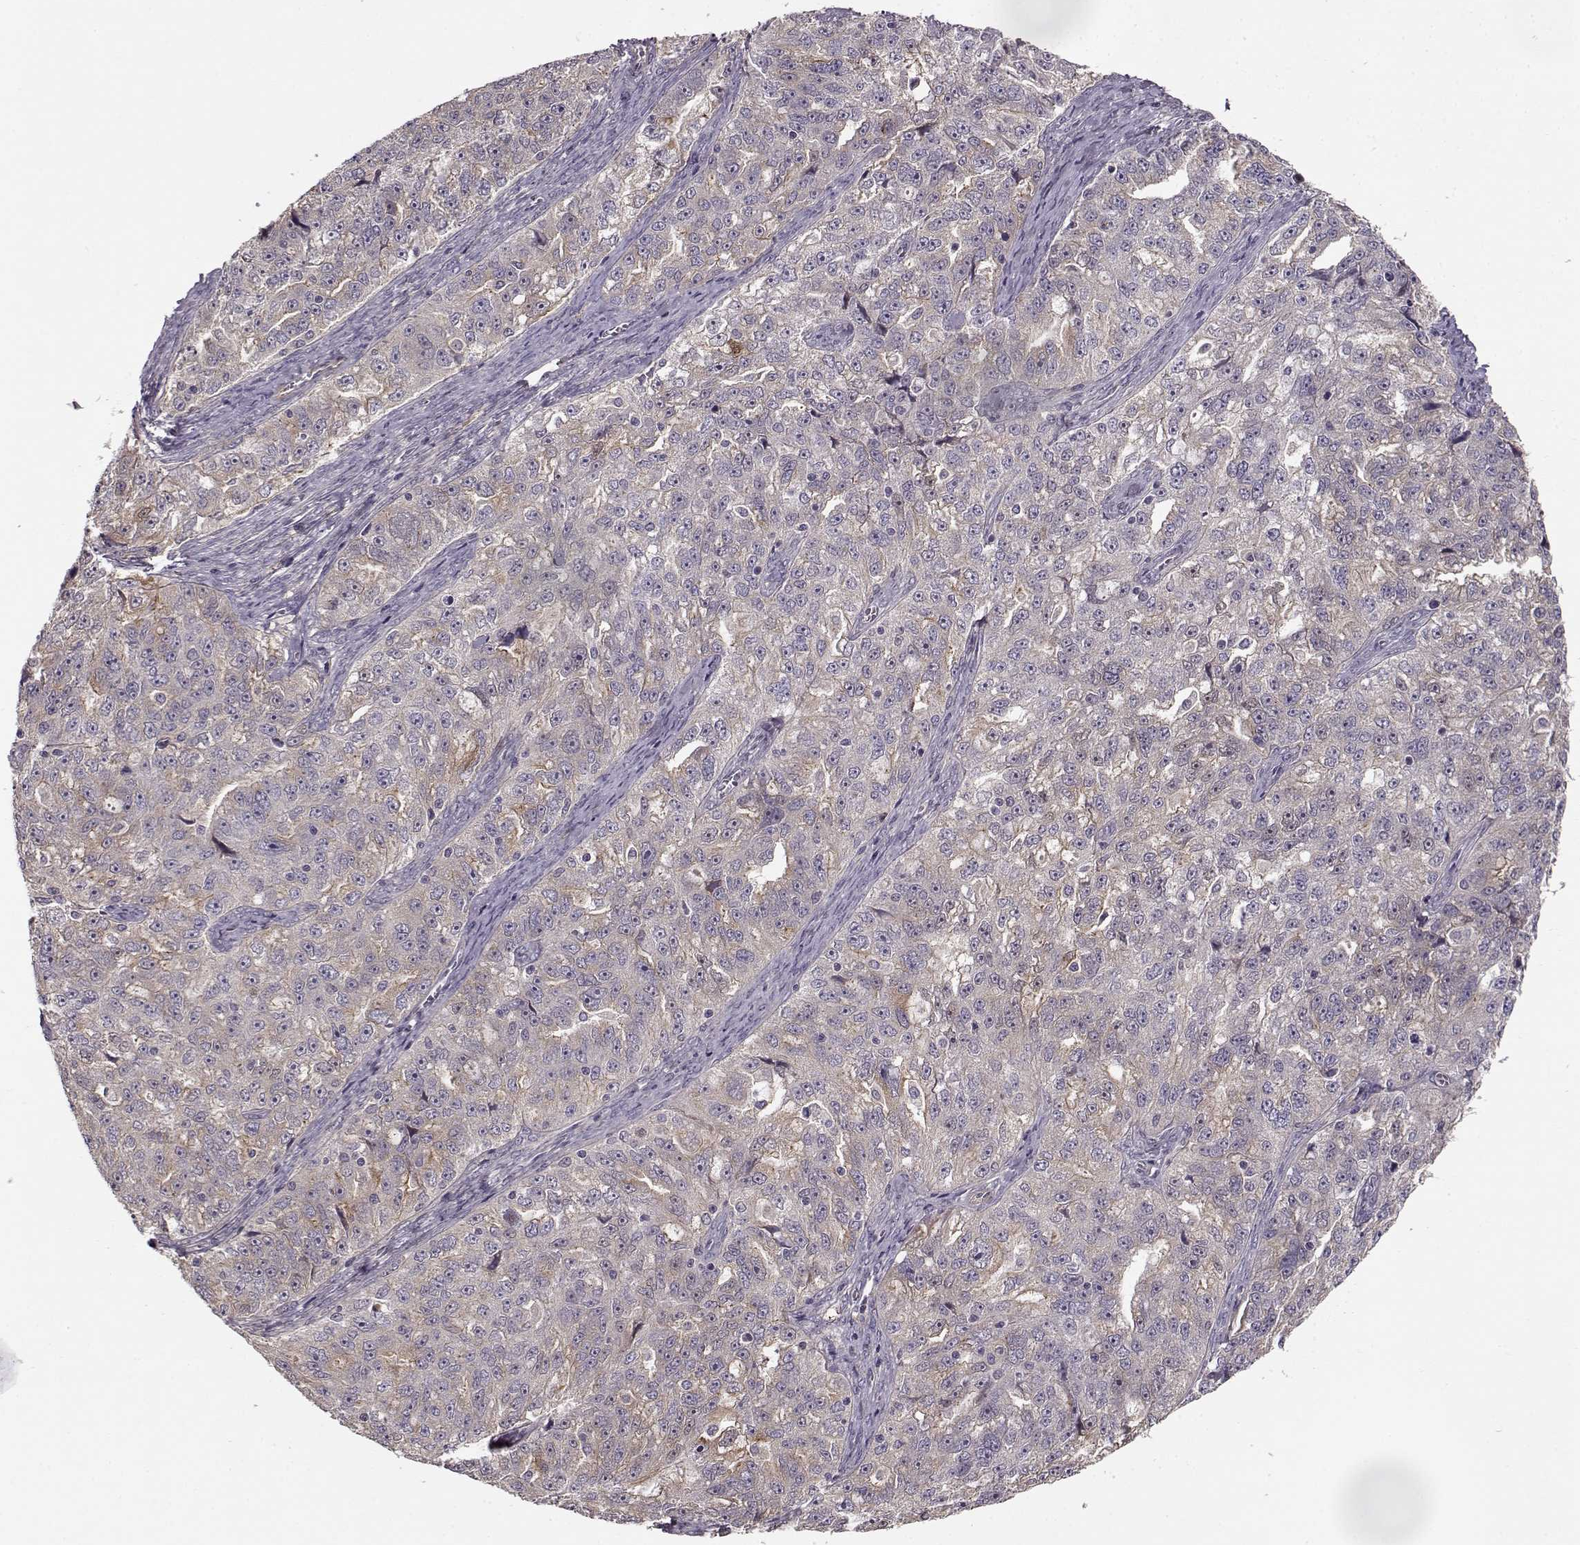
{"staining": {"intensity": "weak", "quantity": "<25%", "location": "cytoplasmic/membranous"}, "tissue": "ovarian cancer", "cell_type": "Tumor cells", "image_type": "cancer", "snomed": [{"axis": "morphology", "description": "Cystadenocarcinoma, serous, NOS"}, {"axis": "topography", "description": "Ovary"}], "caption": "Tumor cells show no significant protein positivity in ovarian cancer (serous cystadenocarcinoma).", "gene": "MTR", "patient": {"sex": "female", "age": 51}}